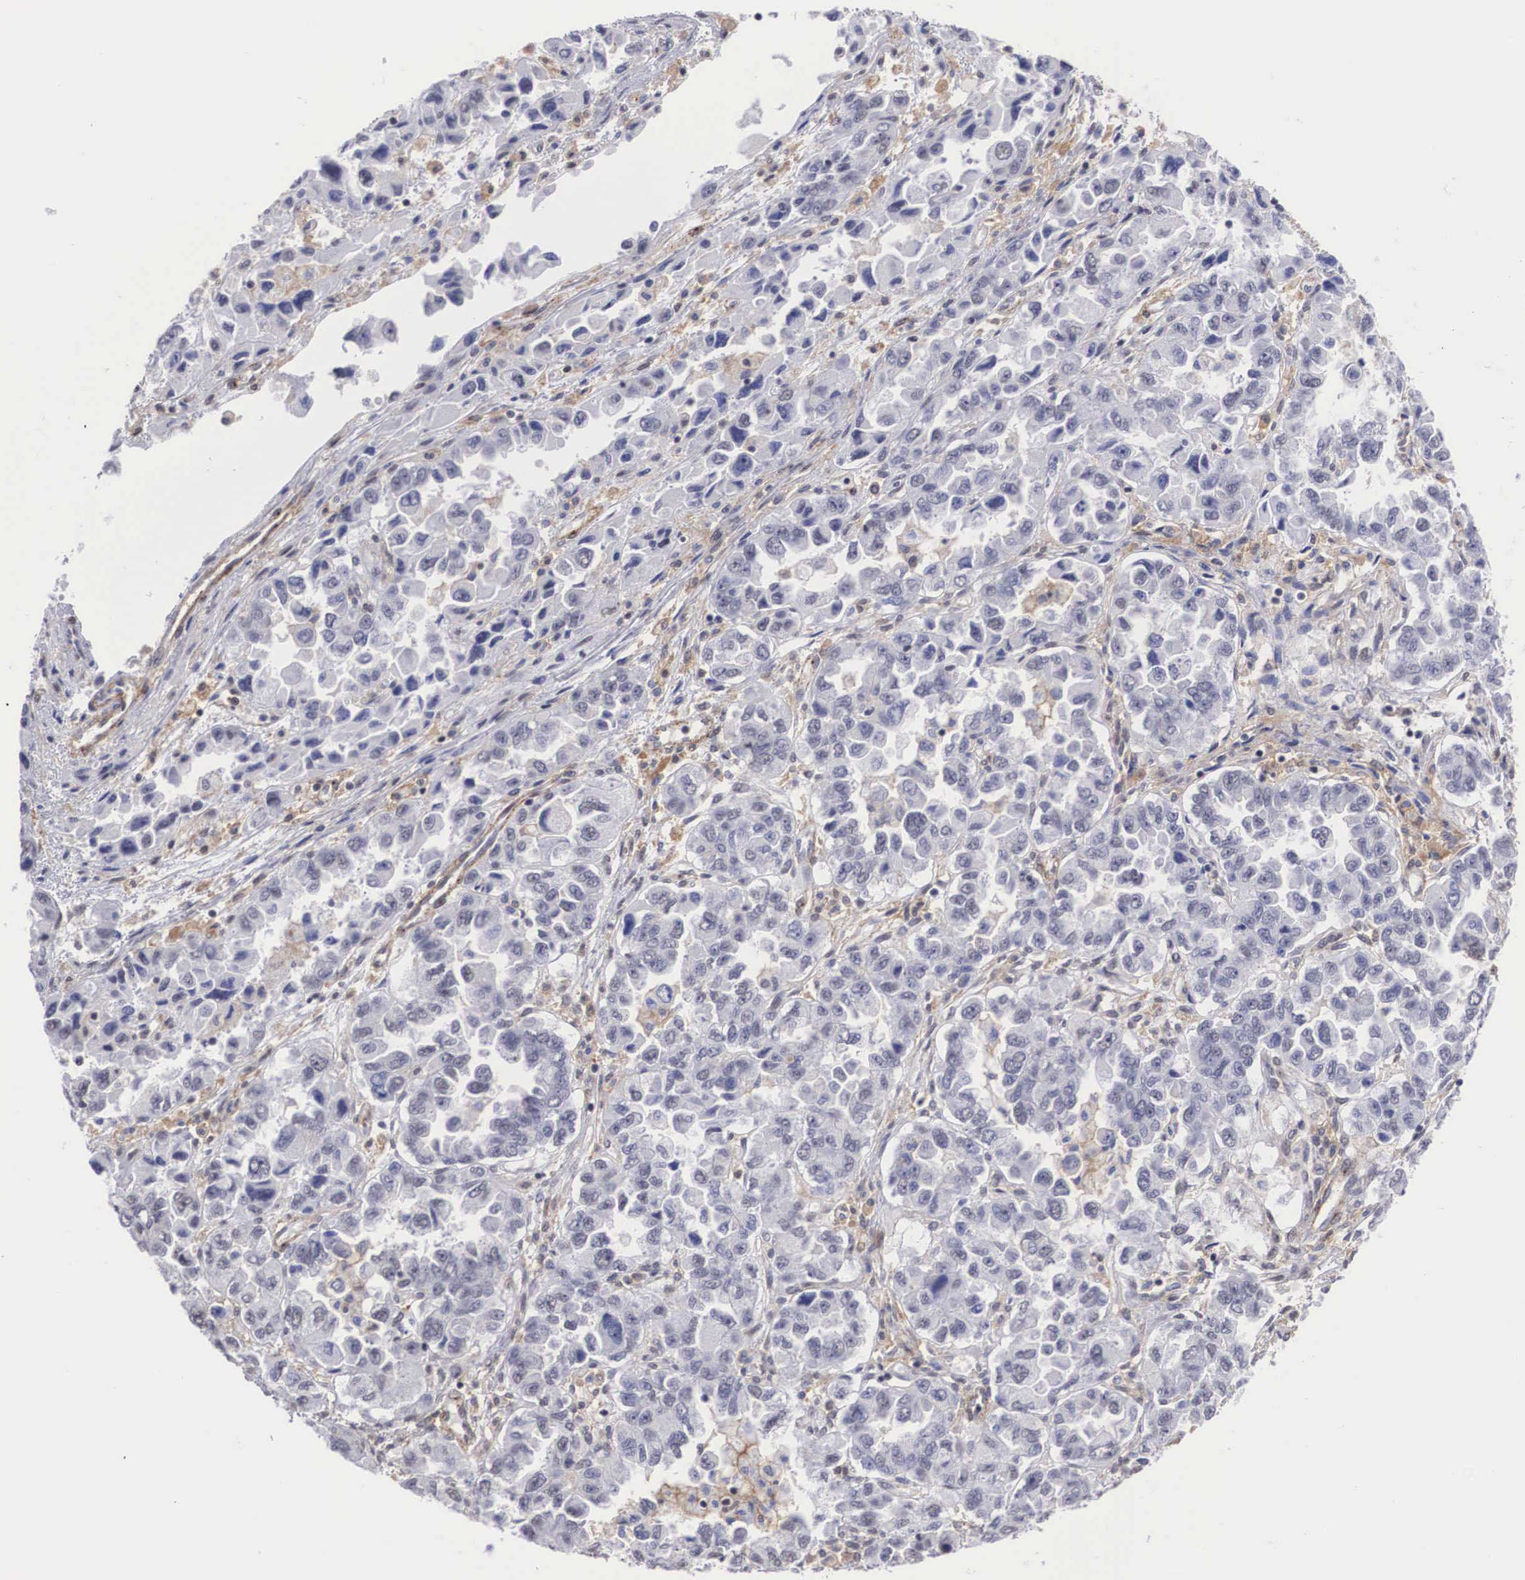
{"staining": {"intensity": "negative", "quantity": "none", "location": "none"}, "tissue": "ovarian cancer", "cell_type": "Tumor cells", "image_type": "cancer", "snomed": [{"axis": "morphology", "description": "Cystadenocarcinoma, serous, NOS"}, {"axis": "topography", "description": "Ovary"}], "caption": "High magnification brightfield microscopy of ovarian cancer stained with DAB (brown) and counterstained with hematoxylin (blue): tumor cells show no significant expression. The staining was performed using DAB to visualize the protein expression in brown, while the nuclei were stained in blue with hematoxylin (Magnification: 20x).", "gene": "NR4A2", "patient": {"sex": "female", "age": 84}}